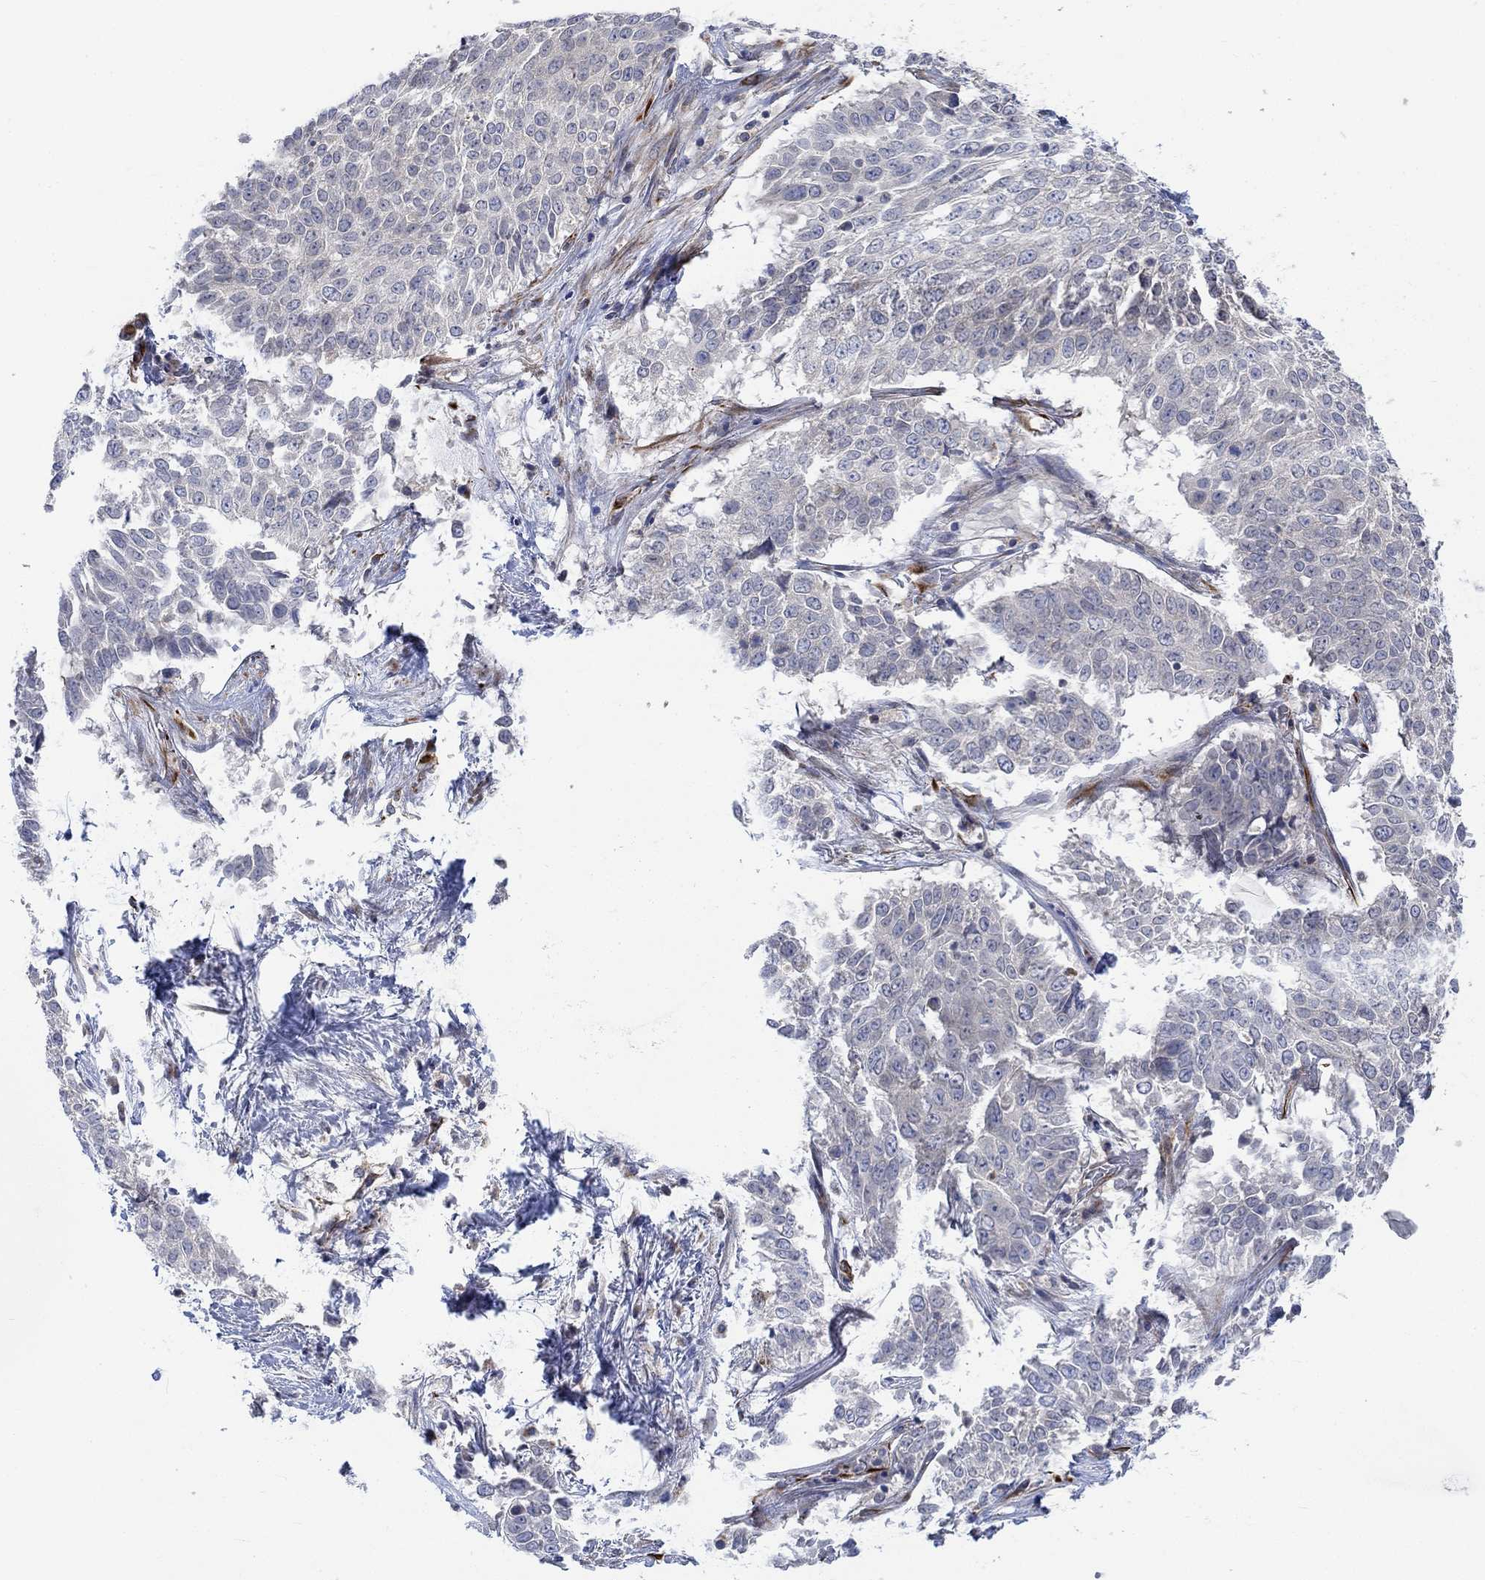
{"staining": {"intensity": "negative", "quantity": "none", "location": "none"}, "tissue": "lung cancer", "cell_type": "Tumor cells", "image_type": "cancer", "snomed": [{"axis": "morphology", "description": "Squamous cell carcinoma, NOS"}, {"axis": "topography", "description": "Lung"}], "caption": "This is an immunohistochemistry micrograph of human lung squamous cell carcinoma. There is no positivity in tumor cells.", "gene": "CAMK1D", "patient": {"sex": "male", "age": 64}}